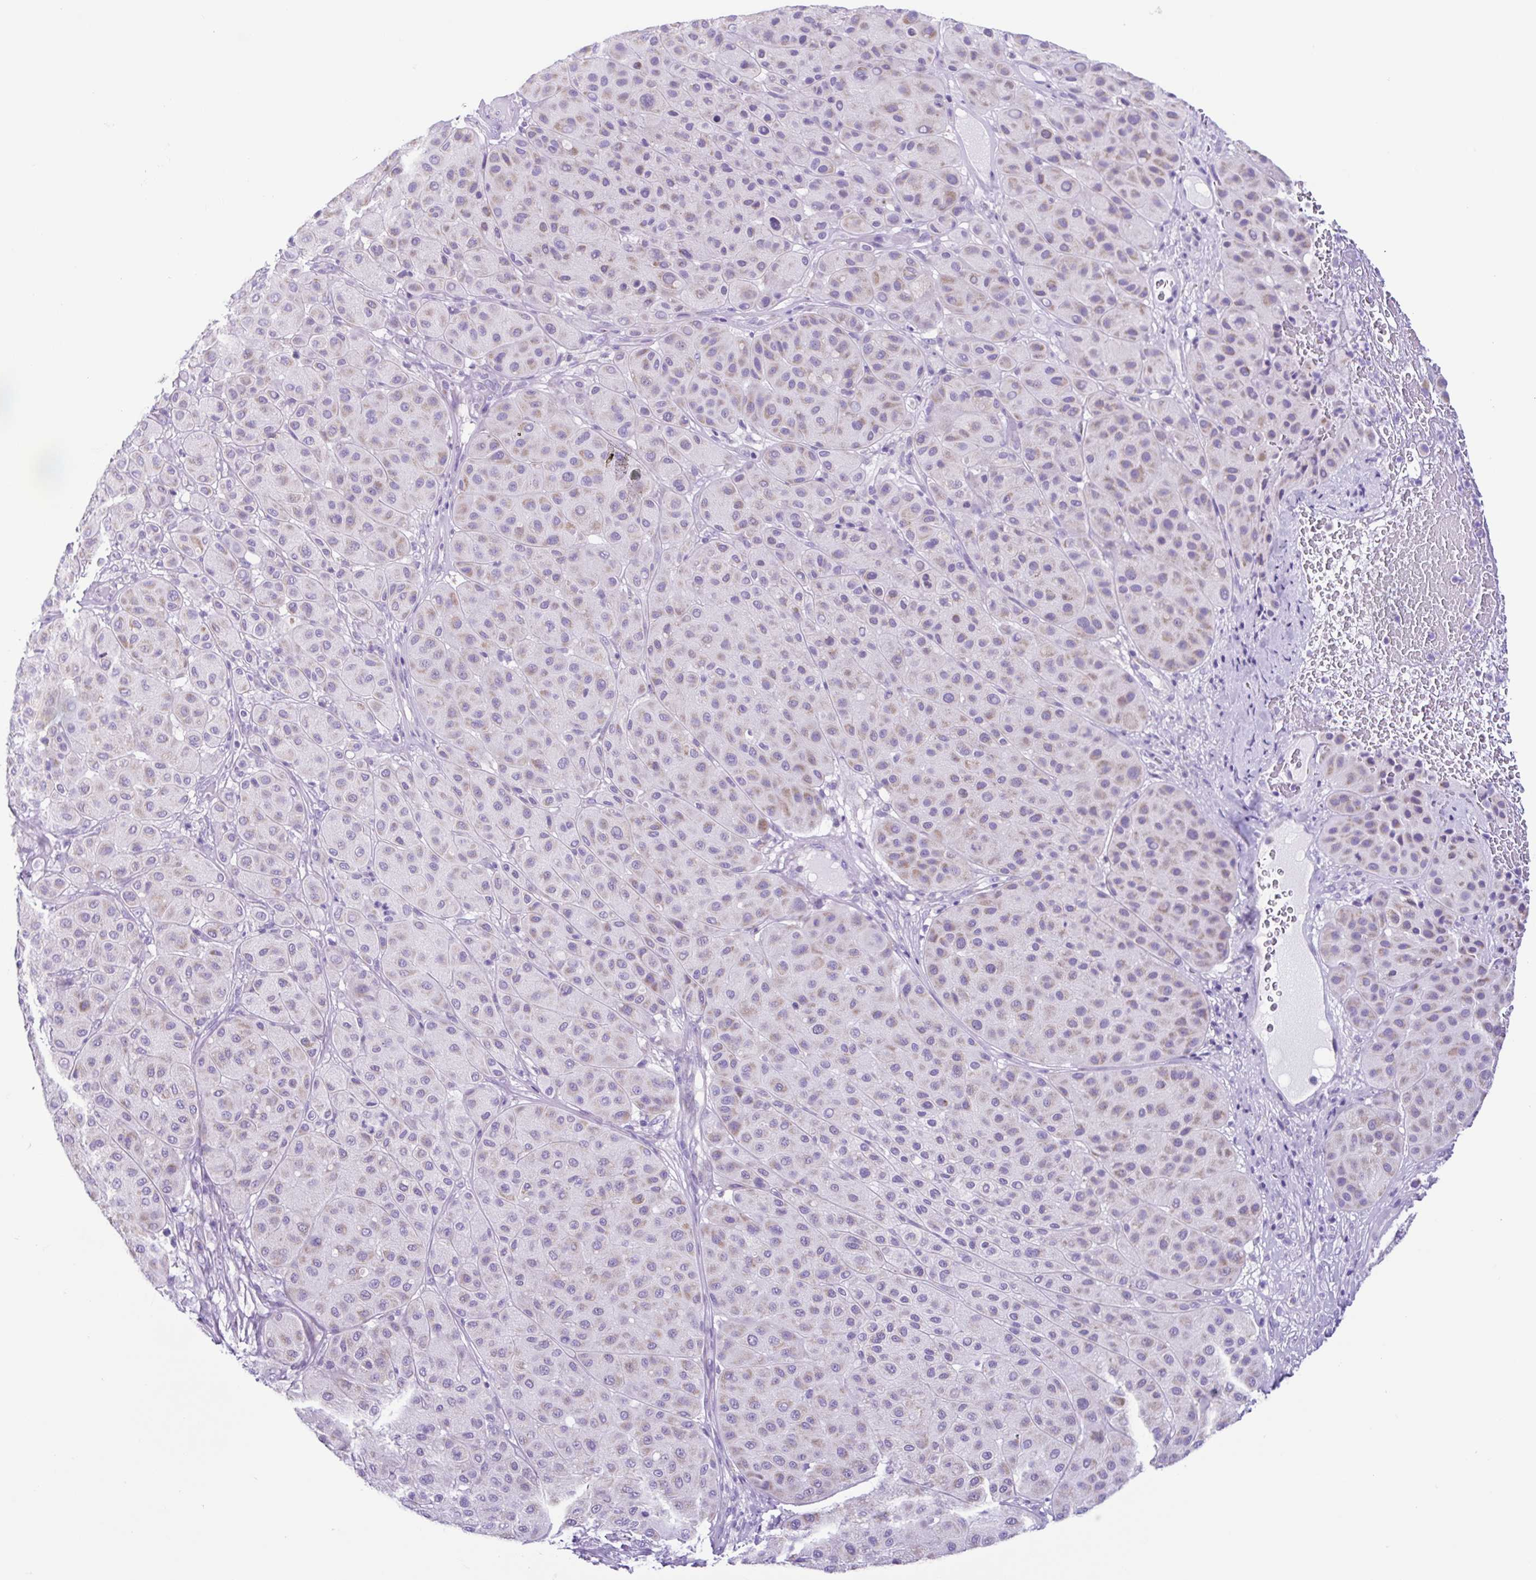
{"staining": {"intensity": "weak", "quantity": ">75%", "location": "cytoplasmic/membranous"}, "tissue": "melanoma", "cell_type": "Tumor cells", "image_type": "cancer", "snomed": [{"axis": "morphology", "description": "Malignant melanoma, Metastatic site"}, {"axis": "topography", "description": "Smooth muscle"}], "caption": "Brown immunohistochemical staining in melanoma shows weak cytoplasmic/membranous expression in about >75% of tumor cells.", "gene": "ACTRT3", "patient": {"sex": "male", "age": 41}}